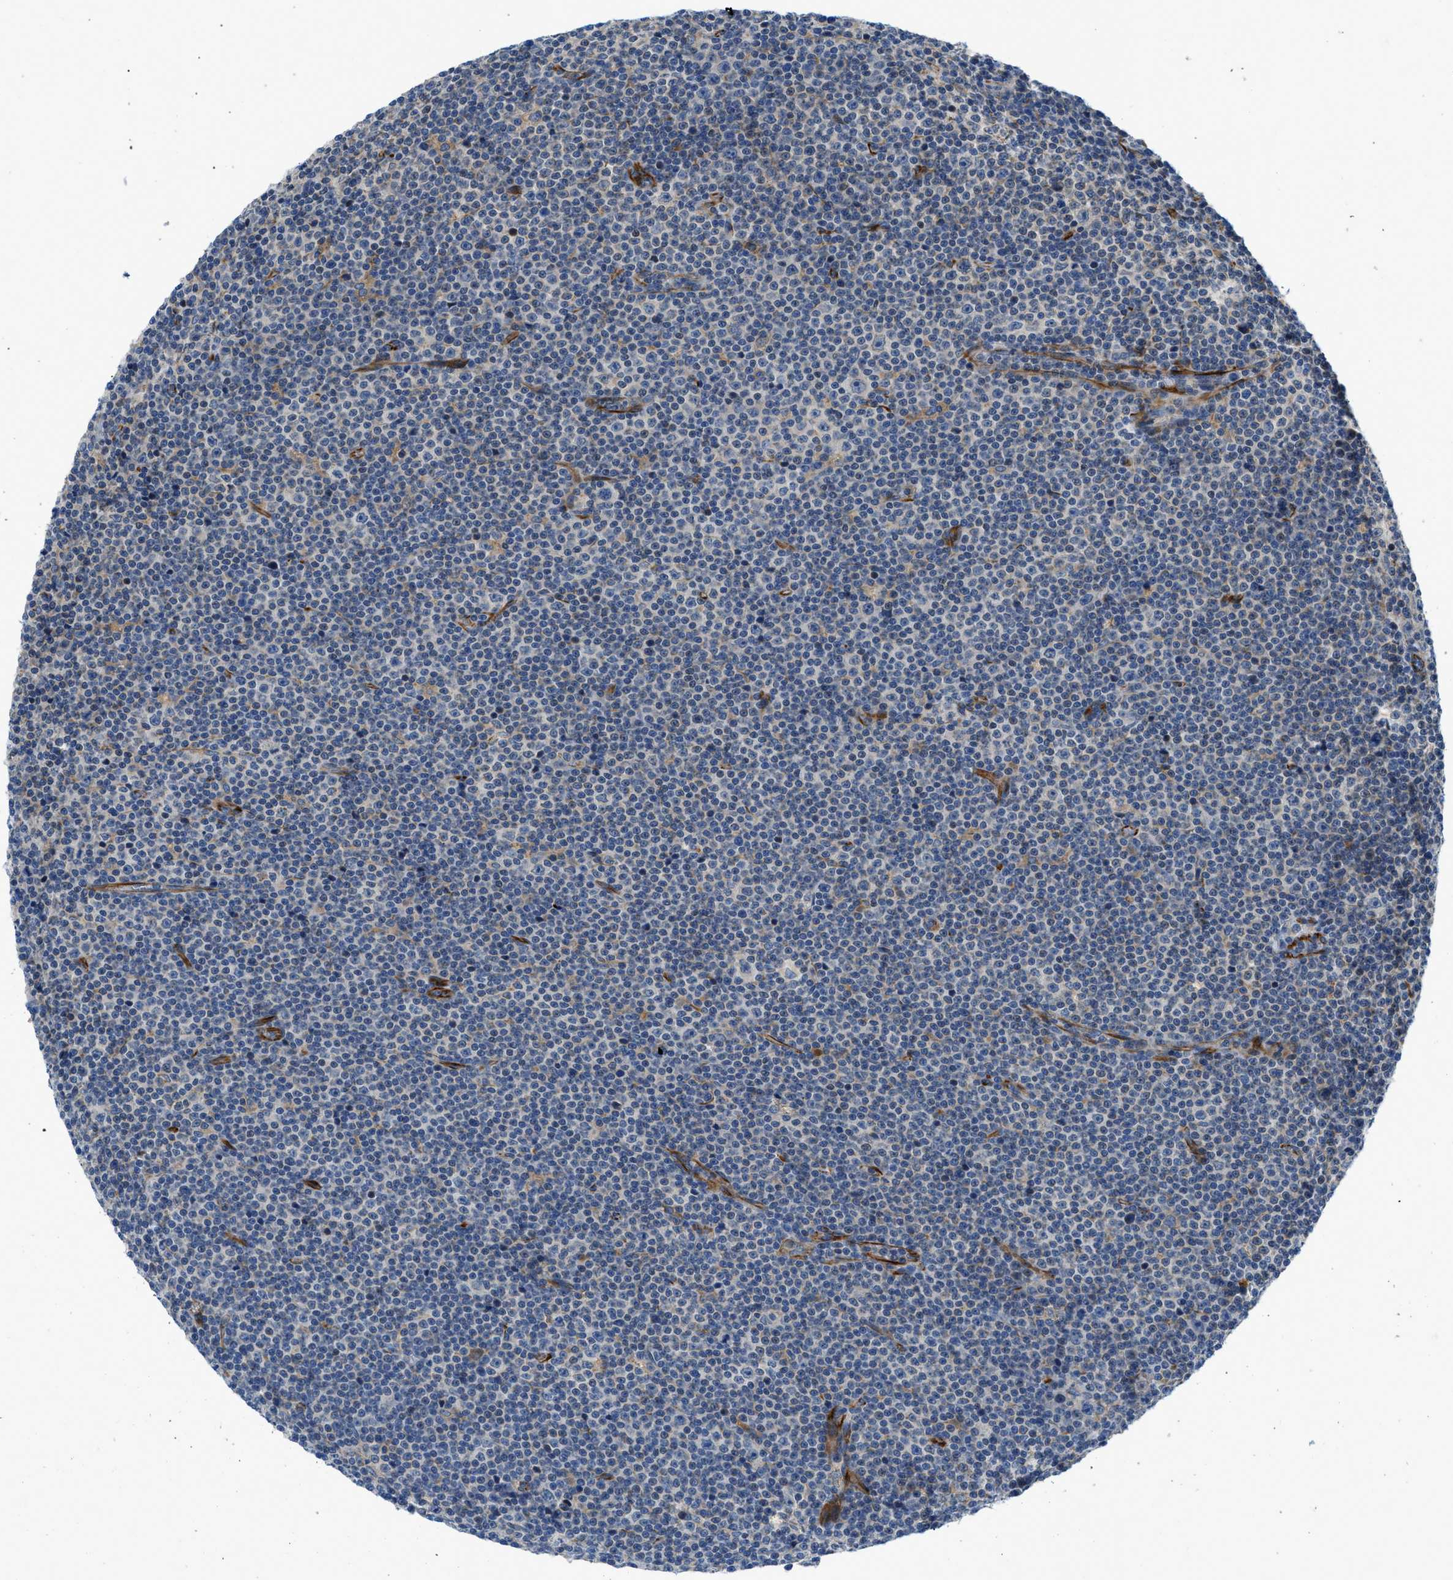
{"staining": {"intensity": "negative", "quantity": "none", "location": "none"}, "tissue": "lymphoma", "cell_type": "Tumor cells", "image_type": "cancer", "snomed": [{"axis": "morphology", "description": "Malignant lymphoma, non-Hodgkin's type, Low grade"}, {"axis": "topography", "description": "Lymph node"}], "caption": "Low-grade malignant lymphoma, non-Hodgkin's type stained for a protein using IHC displays no positivity tumor cells.", "gene": "ZNF831", "patient": {"sex": "female", "age": 67}}